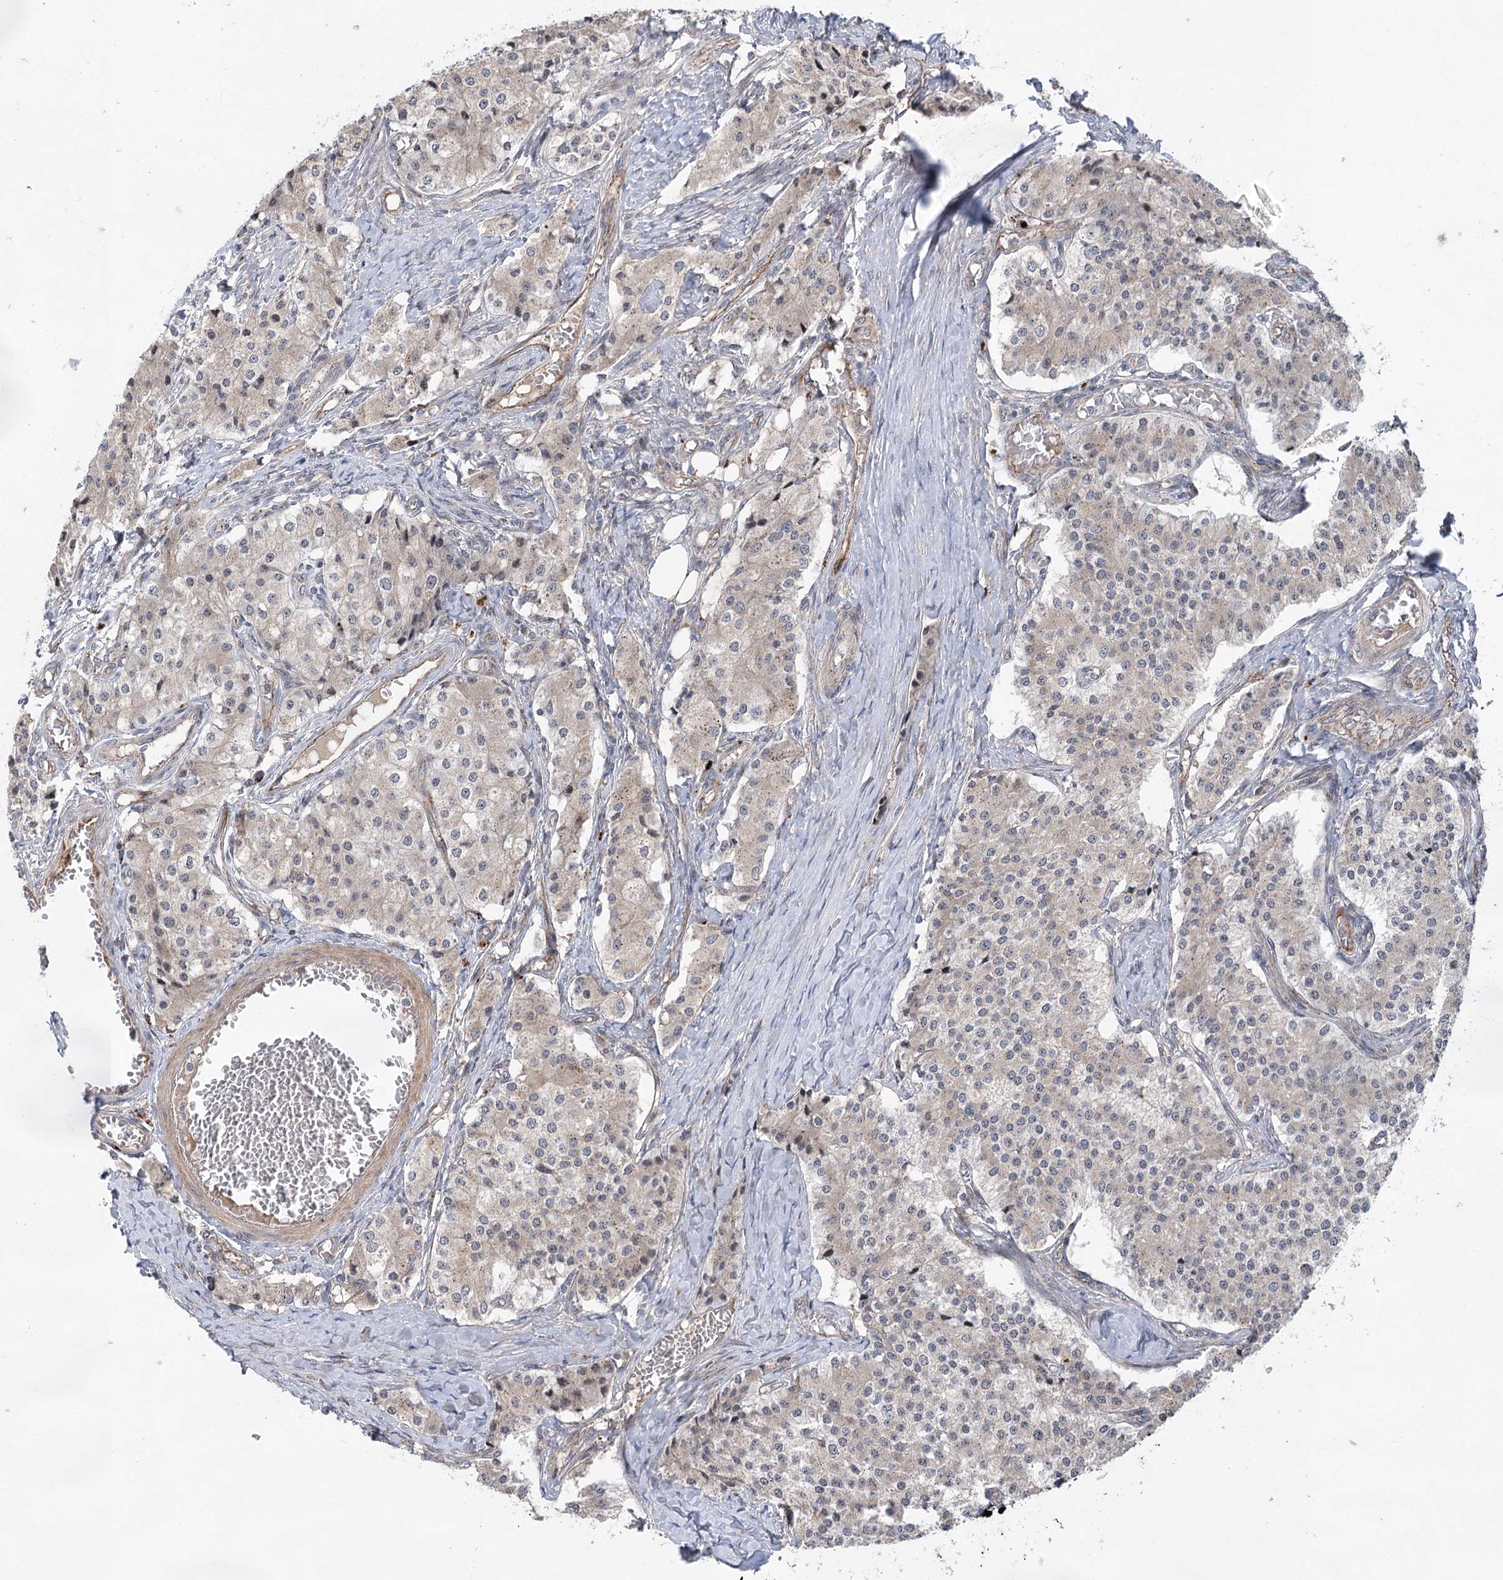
{"staining": {"intensity": "weak", "quantity": "<25%", "location": "cytoplasmic/membranous"}, "tissue": "carcinoid", "cell_type": "Tumor cells", "image_type": "cancer", "snomed": [{"axis": "morphology", "description": "Carcinoid, malignant, NOS"}, {"axis": "topography", "description": "Colon"}], "caption": "High power microscopy image of an immunohistochemistry (IHC) image of carcinoid (malignant), revealing no significant staining in tumor cells.", "gene": "METTL24", "patient": {"sex": "female", "age": 52}}